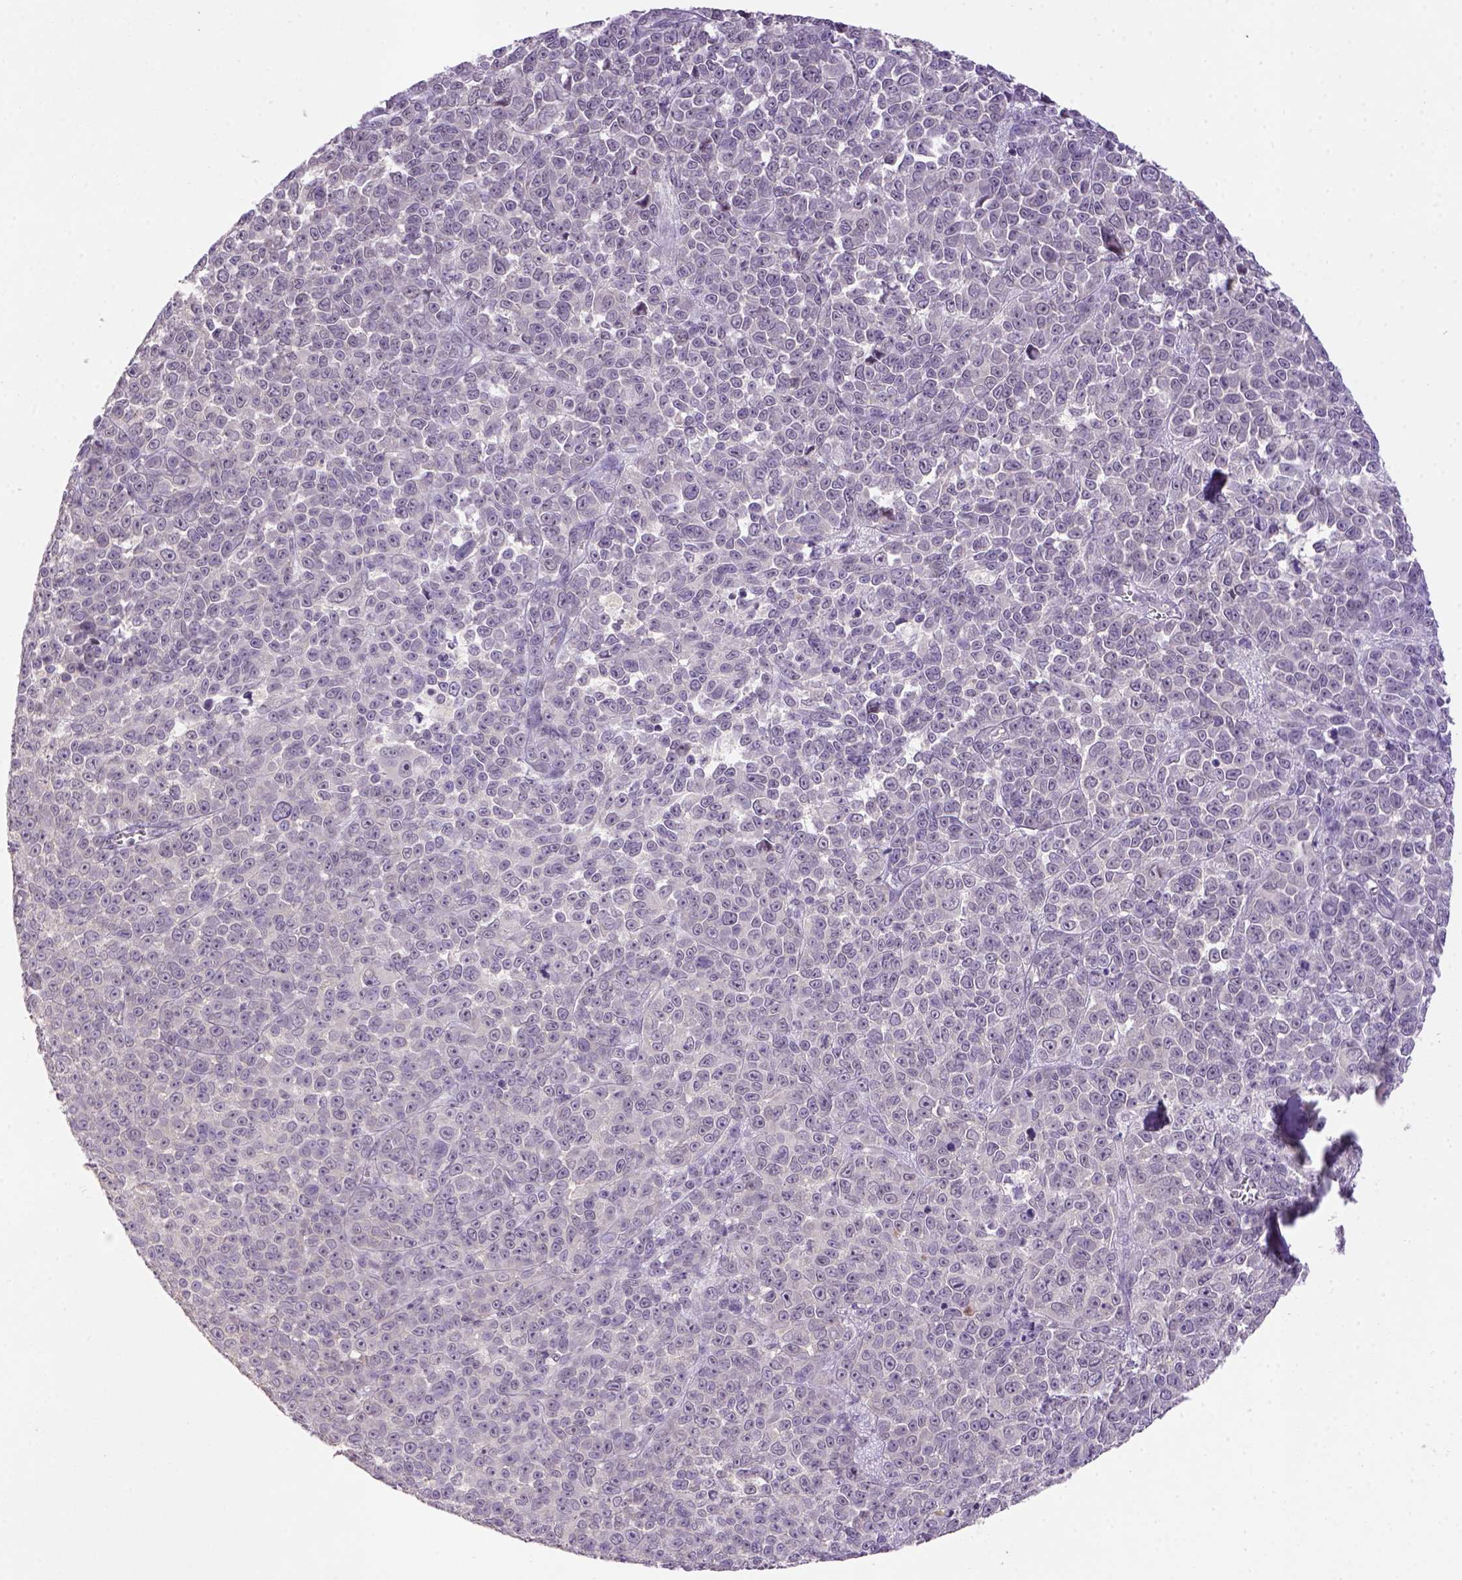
{"staining": {"intensity": "negative", "quantity": "none", "location": "none"}, "tissue": "melanoma", "cell_type": "Tumor cells", "image_type": "cancer", "snomed": [{"axis": "morphology", "description": "Malignant melanoma, NOS"}, {"axis": "topography", "description": "Skin"}], "caption": "This is a photomicrograph of immunohistochemistry staining of malignant melanoma, which shows no staining in tumor cells.", "gene": "NLGN2", "patient": {"sex": "female", "age": 95}}